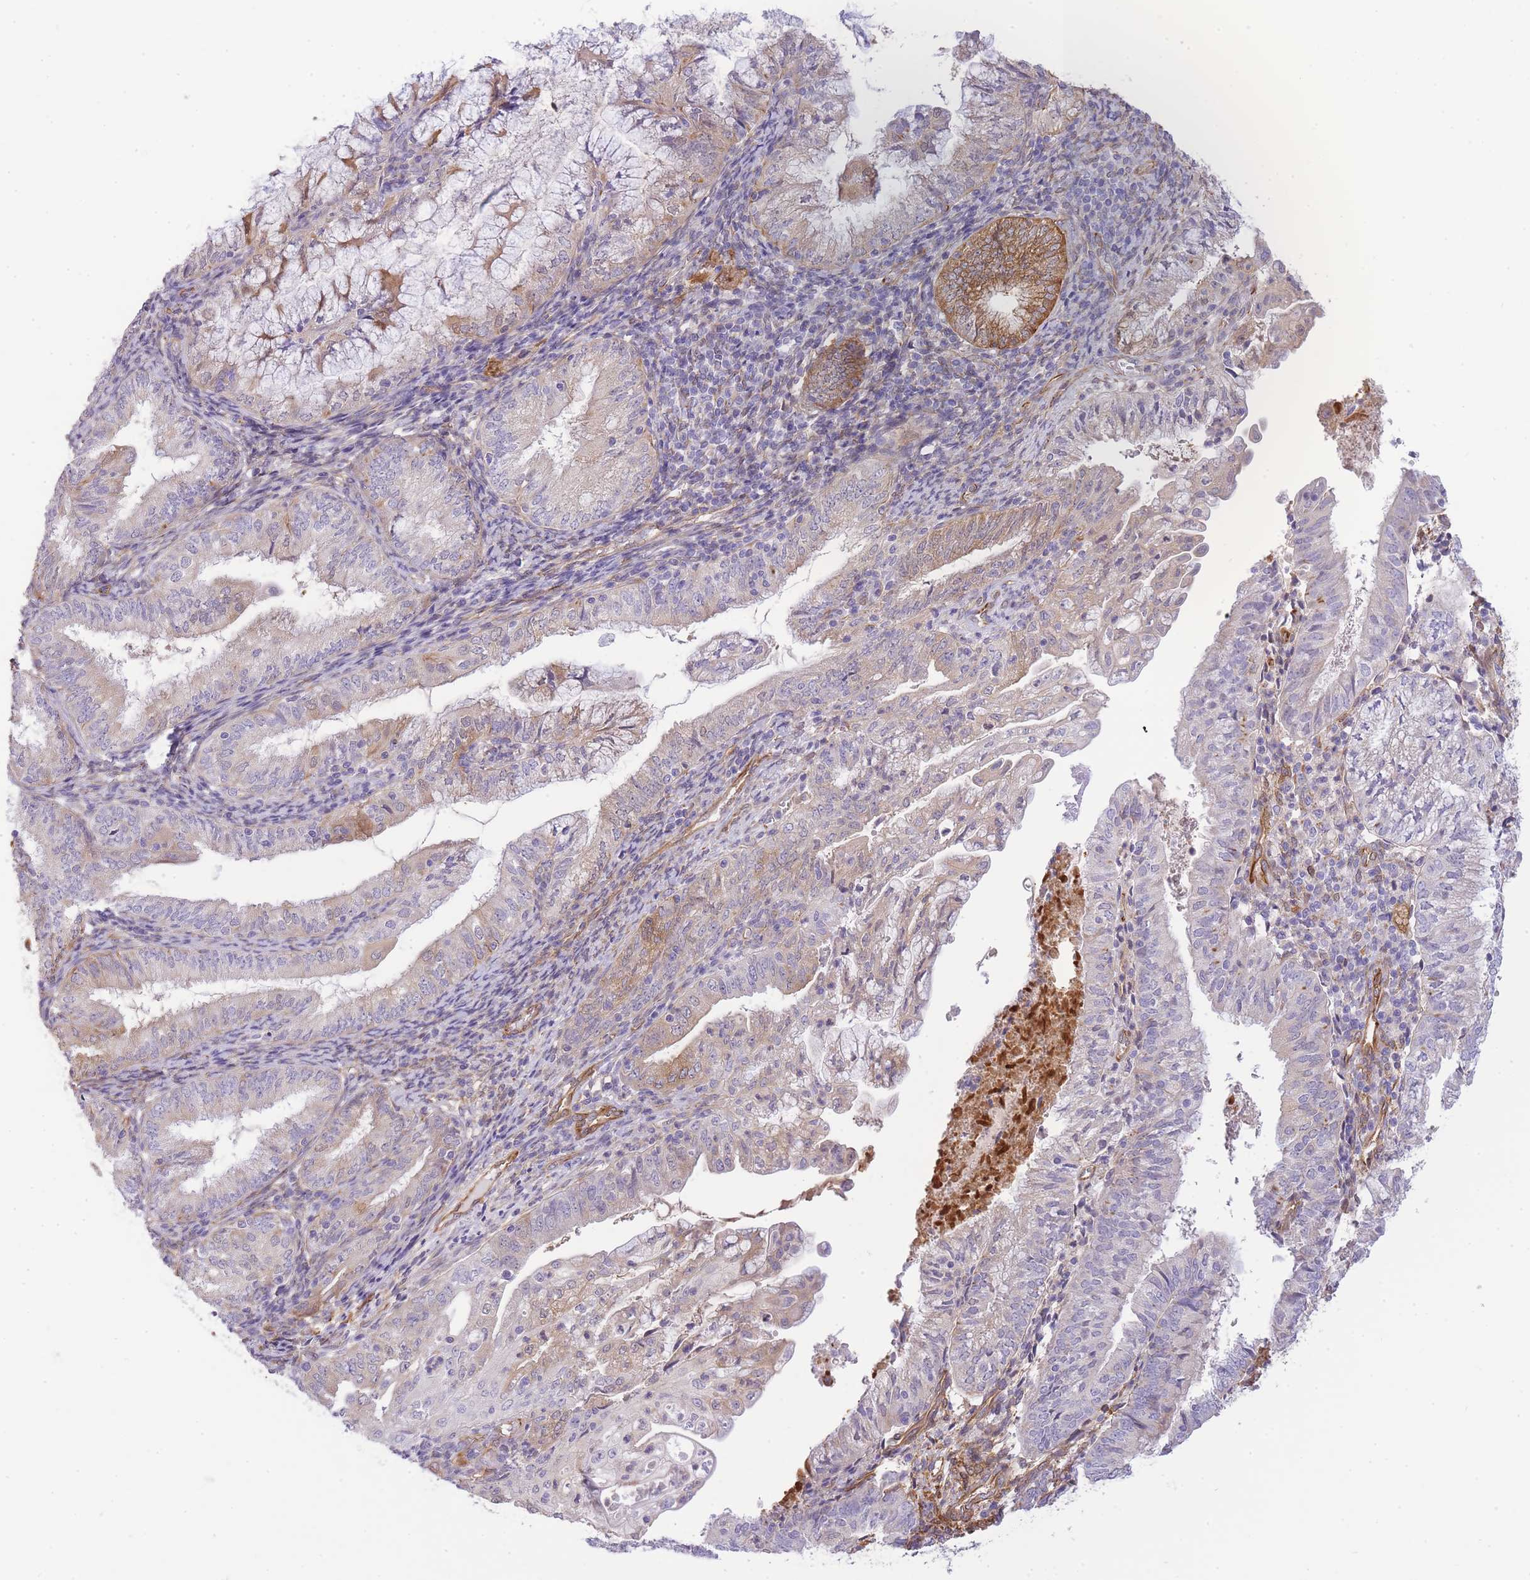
{"staining": {"intensity": "moderate", "quantity": "<25%", "location": "cytoplasmic/membranous"}, "tissue": "endometrial cancer", "cell_type": "Tumor cells", "image_type": "cancer", "snomed": [{"axis": "morphology", "description": "Adenocarcinoma, NOS"}, {"axis": "topography", "description": "Endometrium"}], "caption": "Protein analysis of adenocarcinoma (endometrial) tissue demonstrates moderate cytoplasmic/membranous expression in about <25% of tumor cells.", "gene": "ECPAS", "patient": {"sex": "female", "age": 55}}